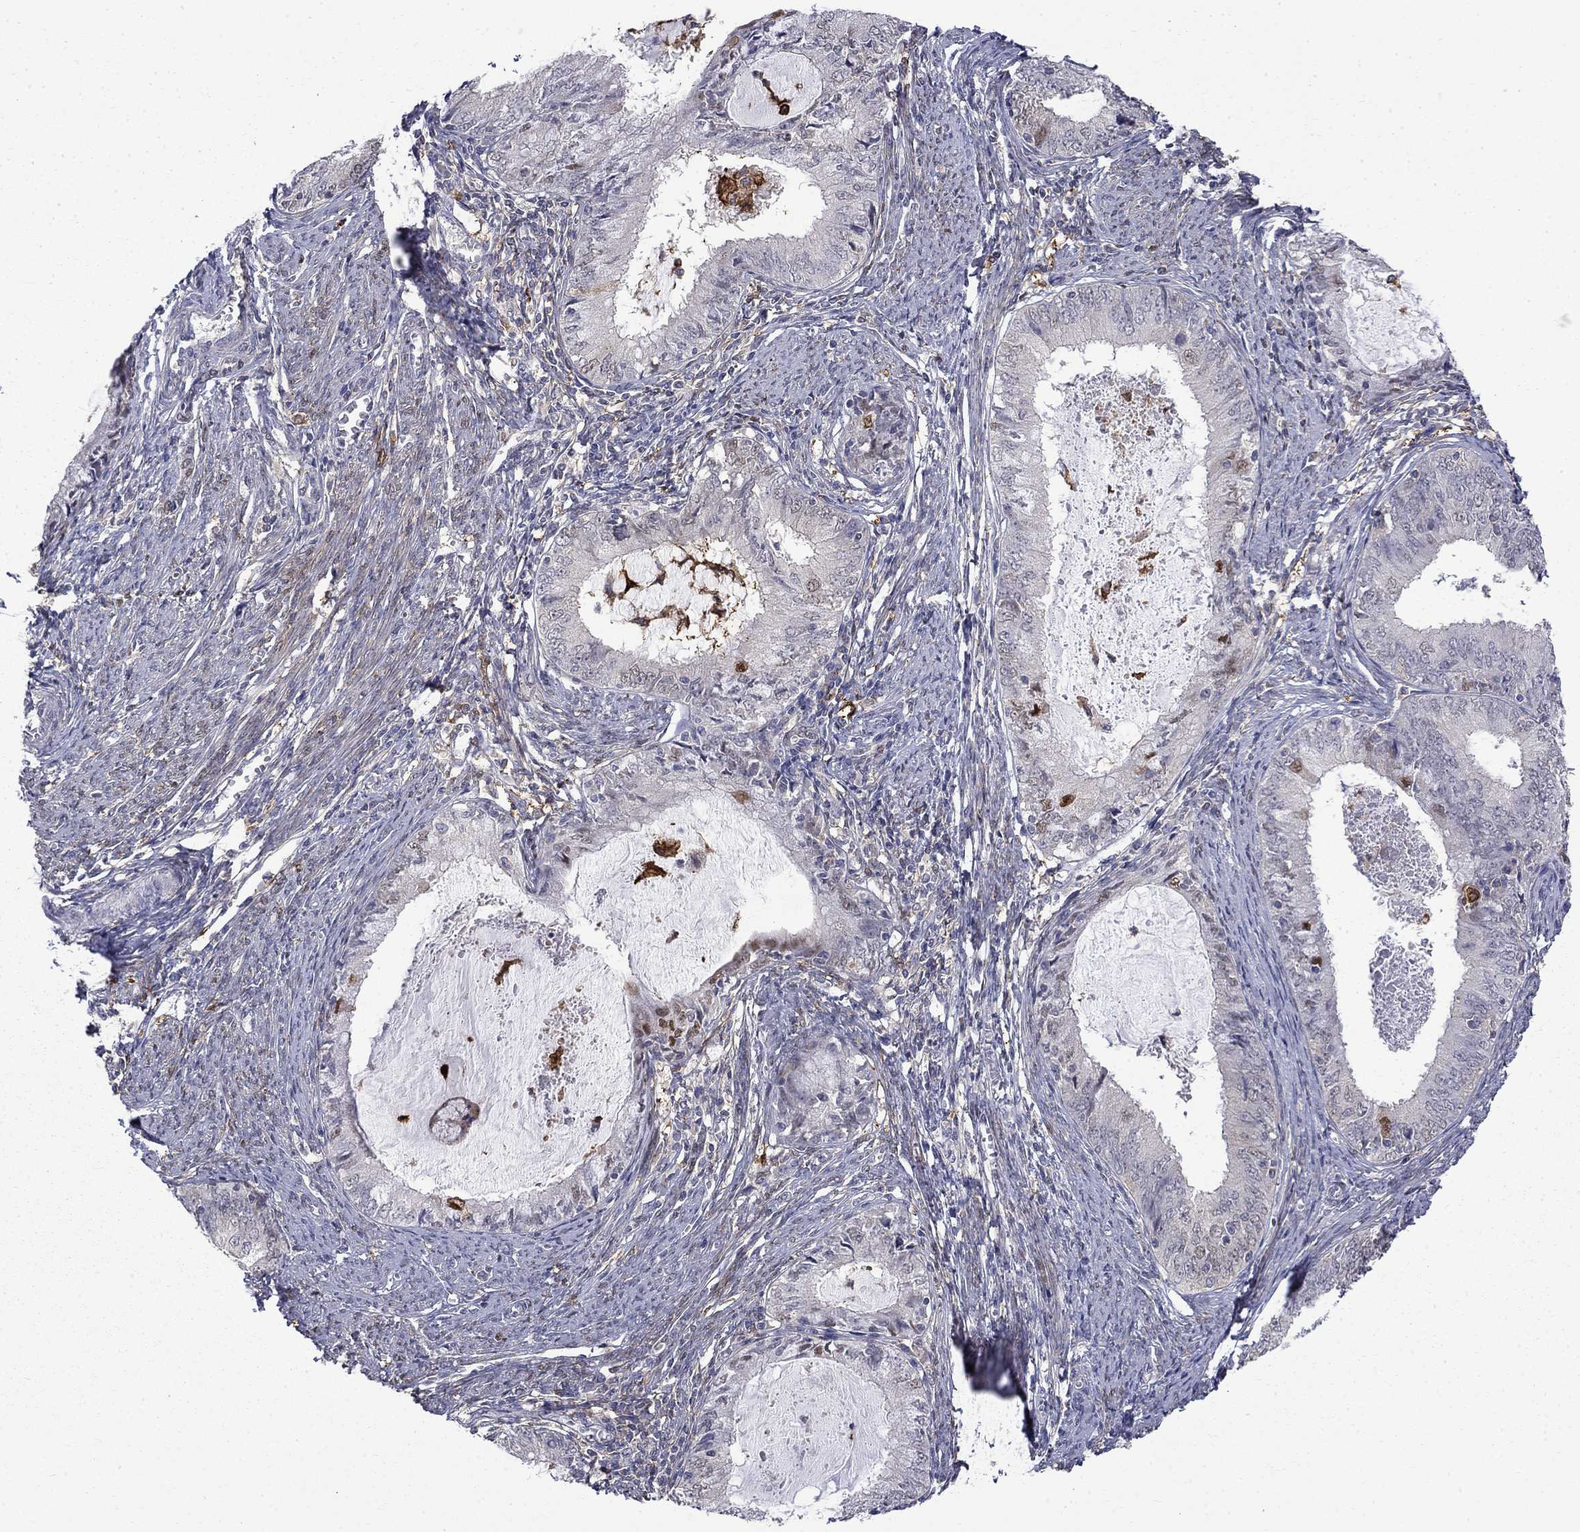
{"staining": {"intensity": "strong", "quantity": "<25%", "location": "nuclear"}, "tissue": "endometrial cancer", "cell_type": "Tumor cells", "image_type": "cancer", "snomed": [{"axis": "morphology", "description": "Adenocarcinoma, NOS"}, {"axis": "topography", "description": "Endometrium"}], "caption": "DAB (3,3'-diaminobenzidine) immunohistochemical staining of adenocarcinoma (endometrial) reveals strong nuclear protein positivity in about <25% of tumor cells.", "gene": "PCBP3", "patient": {"sex": "female", "age": 57}}